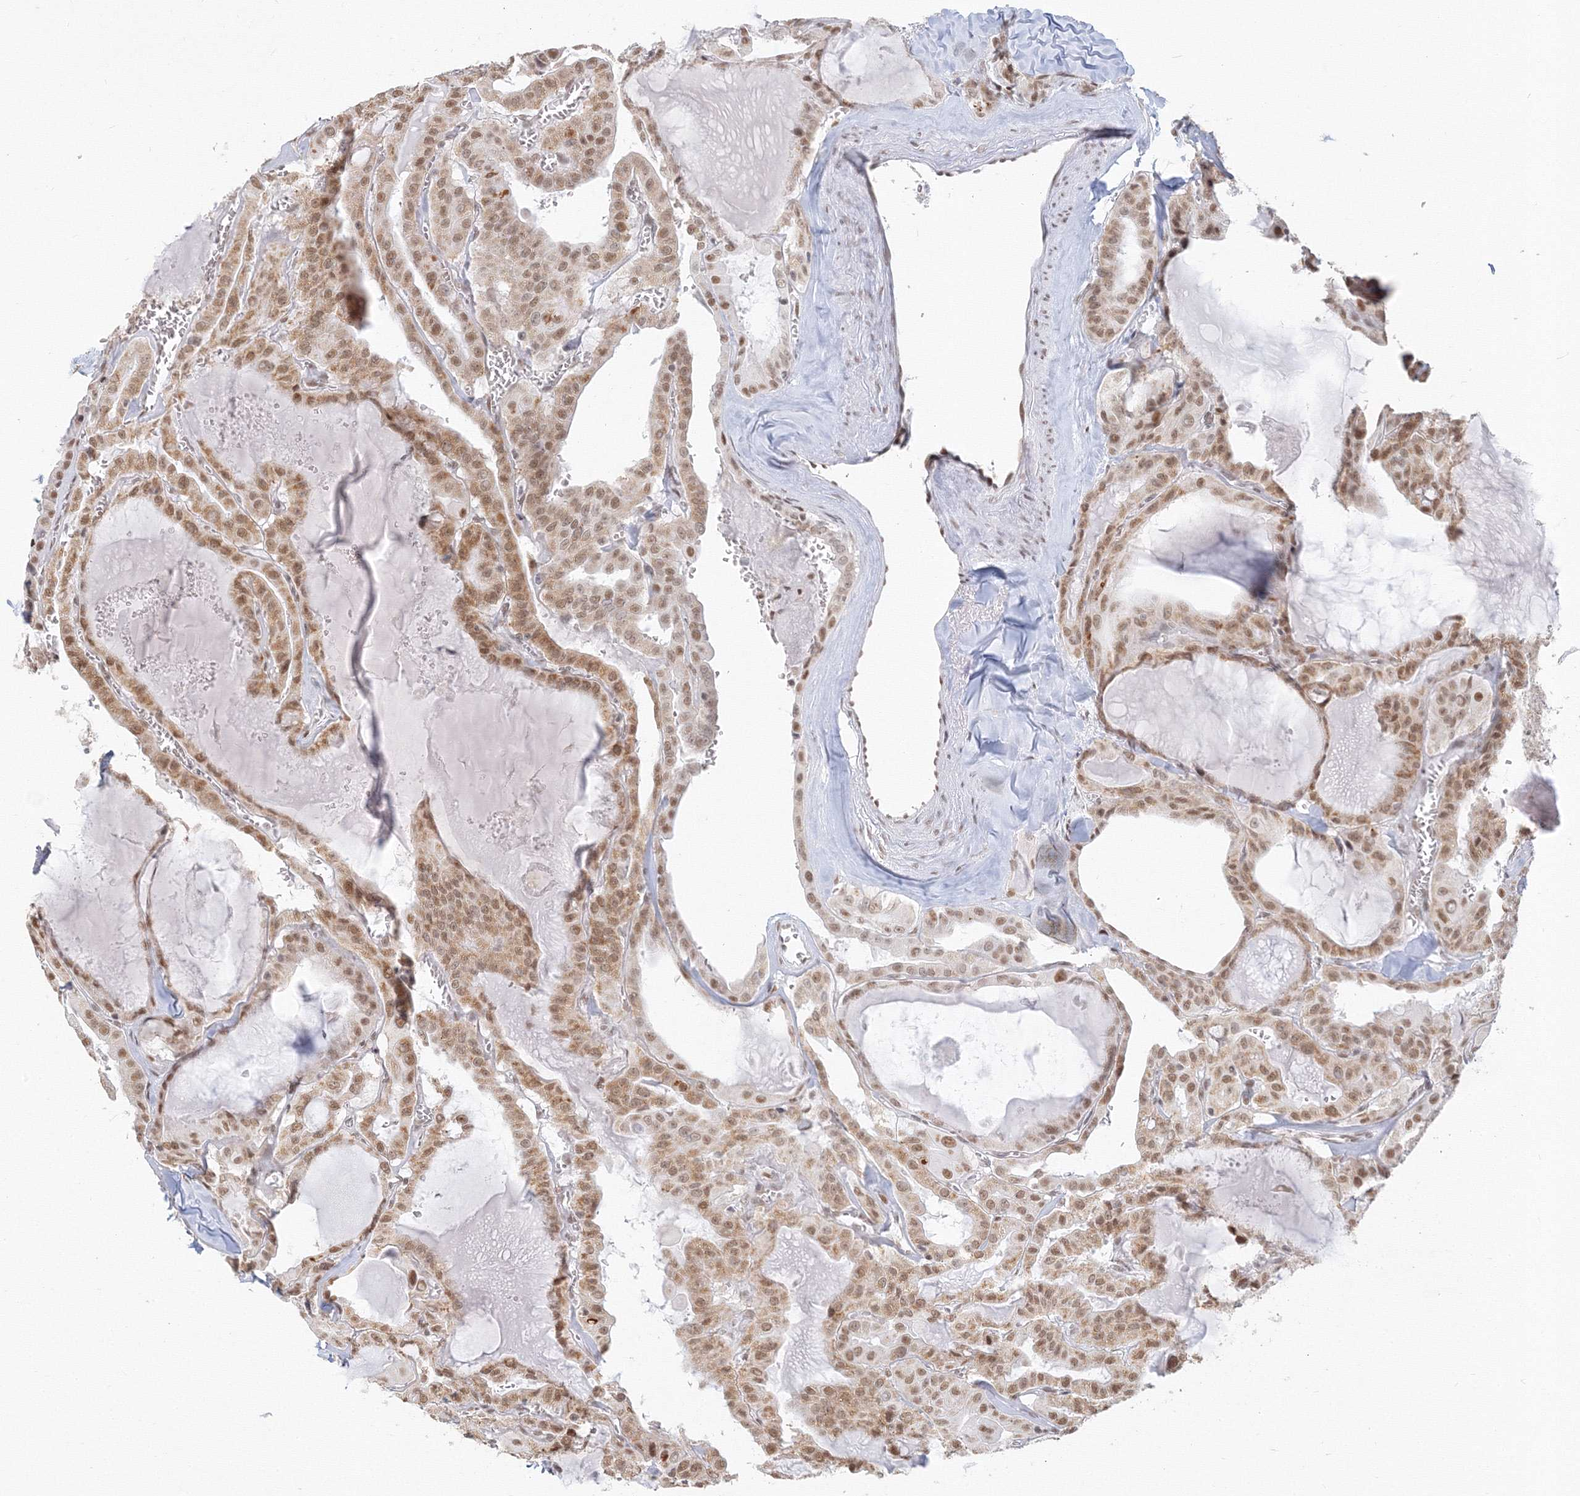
{"staining": {"intensity": "moderate", "quantity": ">75%", "location": "nuclear"}, "tissue": "thyroid cancer", "cell_type": "Tumor cells", "image_type": "cancer", "snomed": [{"axis": "morphology", "description": "Papillary adenocarcinoma, NOS"}, {"axis": "topography", "description": "Thyroid gland"}], "caption": "An immunohistochemistry micrograph of neoplastic tissue is shown. Protein staining in brown highlights moderate nuclear positivity in thyroid cancer (papillary adenocarcinoma) within tumor cells.", "gene": "PPP4R2", "patient": {"sex": "male", "age": 52}}